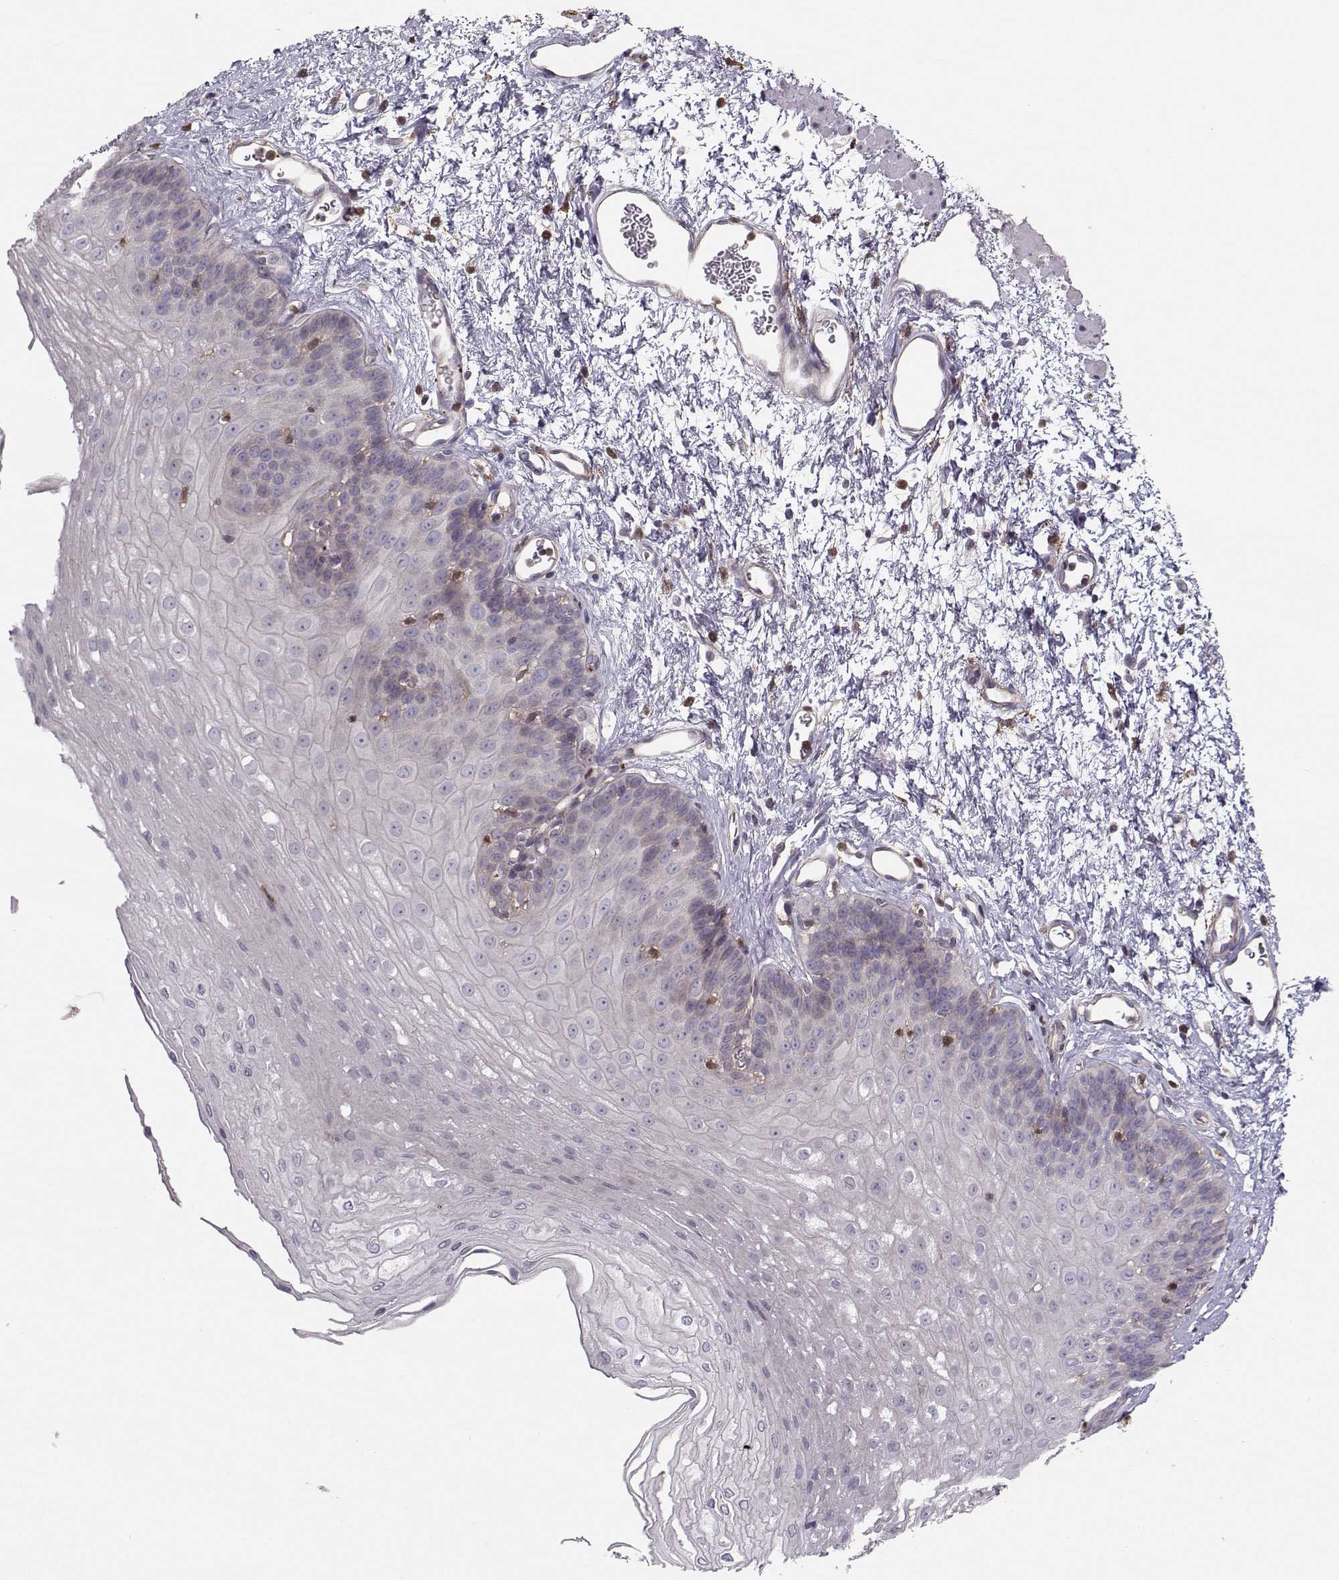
{"staining": {"intensity": "negative", "quantity": "none", "location": "none"}, "tissue": "esophagus", "cell_type": "Squamous epithelial cells", "image_type": "normal", "snomed": [{"axis": "morphology", "description": "Normal tissue, NOS"}, {"axis": "topography", "description": "Esophagus"}], "caption": "Immunohistochemistry (IHC) micrograph of unremarkable esophagus: esophagus stained with DAB exhibits no significant protein staining in squamous epithelial cells.", "gene": "ASB16", "patient": {"sex": "female", "age": 62}}